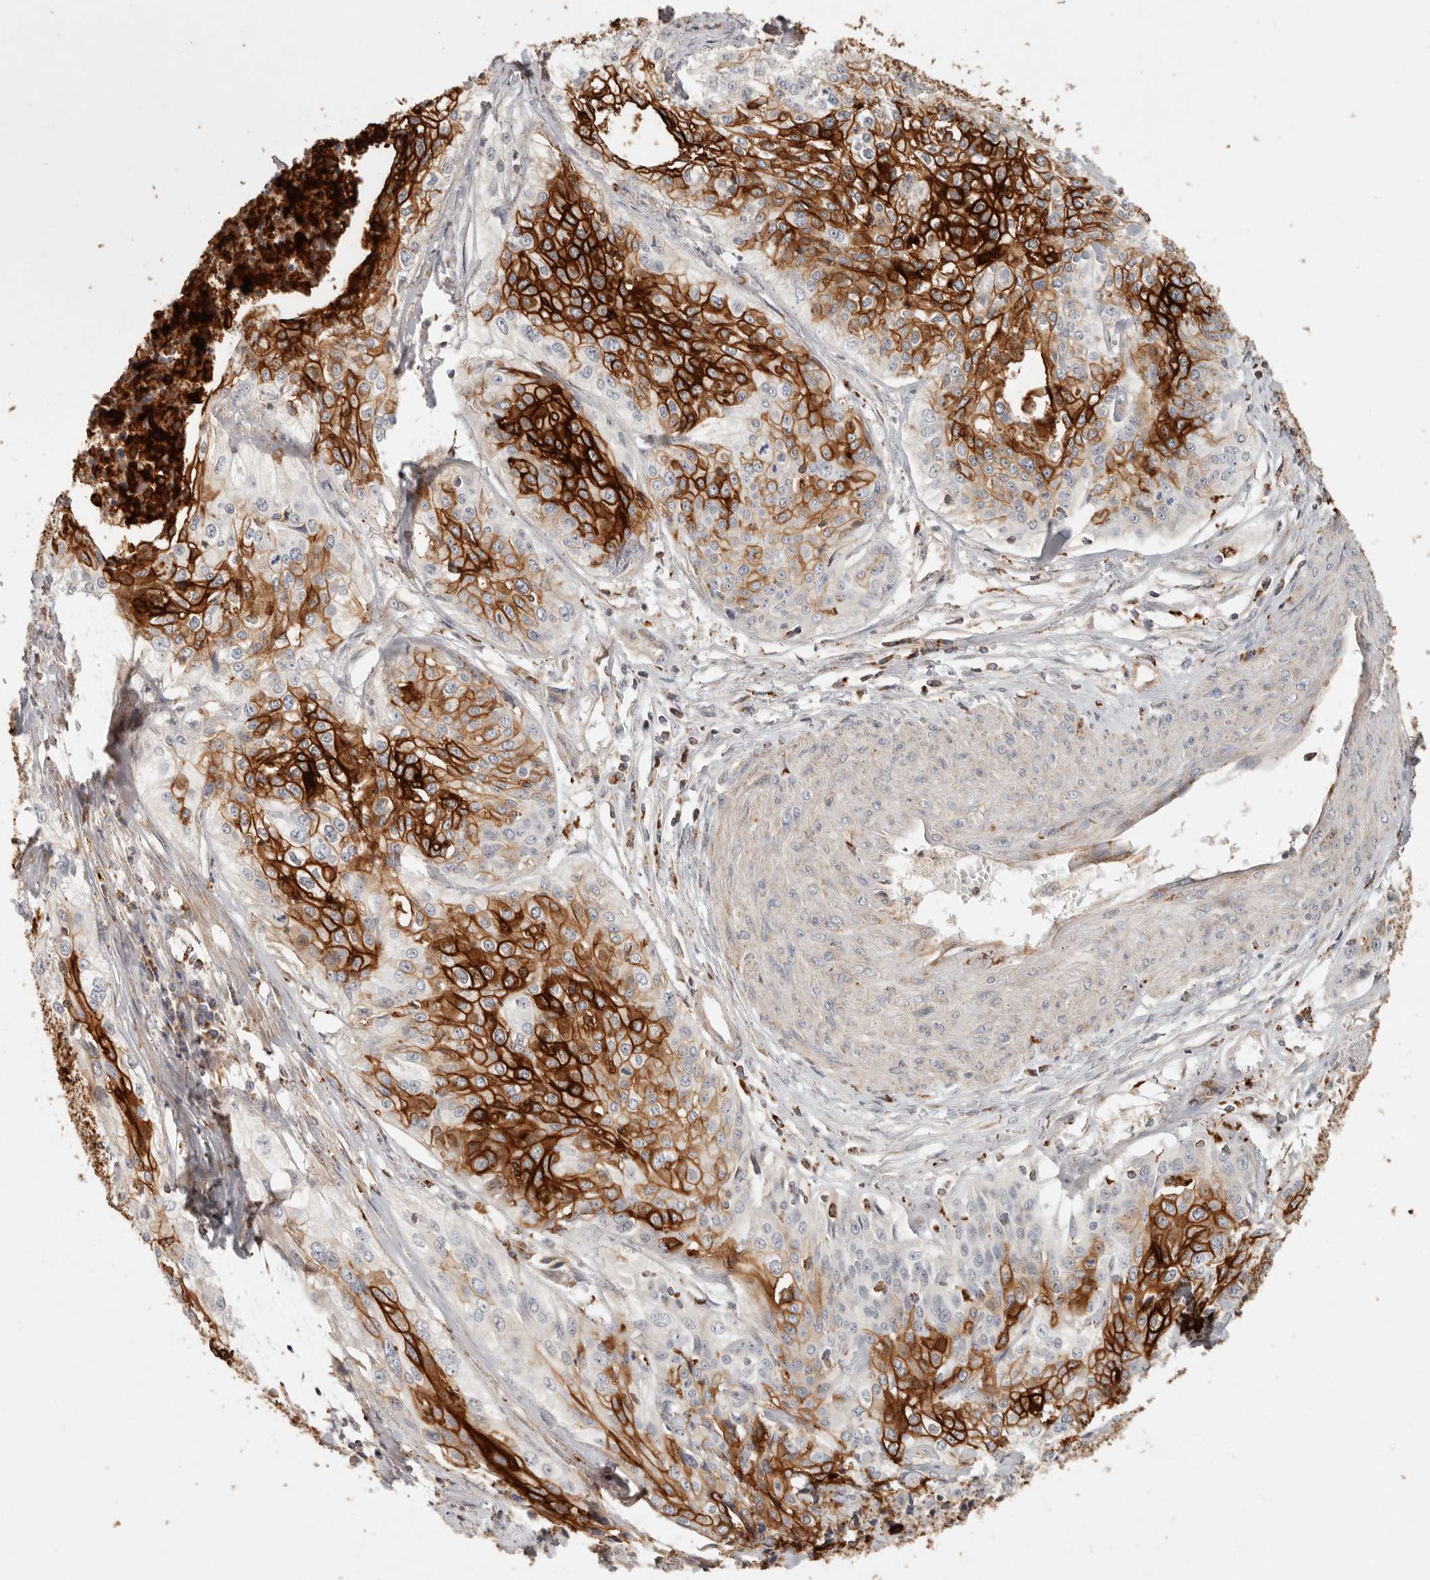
{"staining": {"intensity": "strong", "quantity": "25%-75%", "location": "cytoplasmic/membranous"}, "tissue": "cervical cancer", "cell_type": "Tumor cells", "image_type": "cancer", "snomed": [{"axis": "morphology", "description": "Squamous cell carcinoma, NOS"}, {"axis": "topography", "description": "Cervix"}], "caption": "This photomicrograph demonstrates immunohistochemistry staining of human cervical cancer (squamous cell carcinoma), with high strong cytoplasmic/membranous positivity in about 25%-75% of tumor cells.", "gene": "ARHGEF10L", "patient": {"sex": "female", "age": 31}}